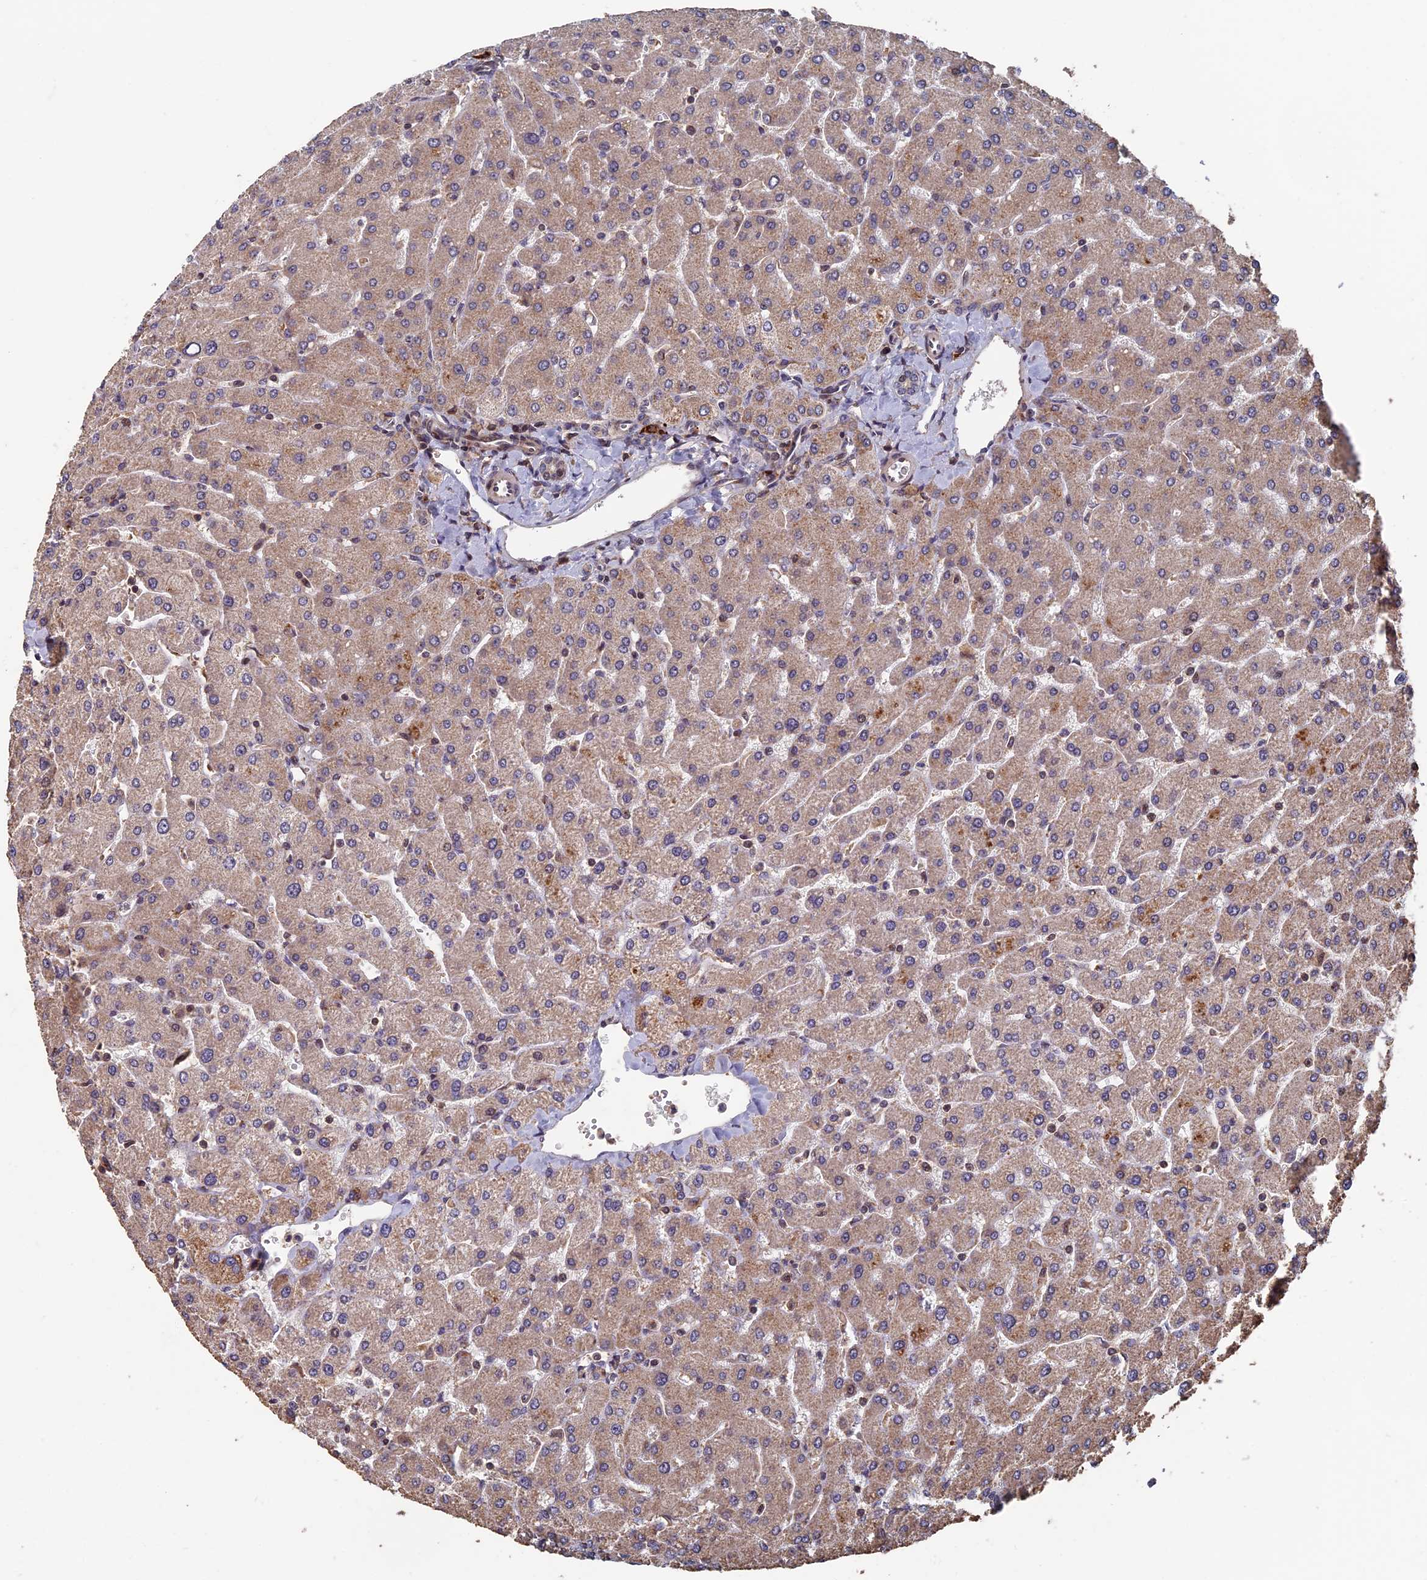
{"staining": {"intensity": "weak", "quantity": "<25%", "location": "cytoplasmic/membranous"}, "tissue": "liver", "cell_type": "Cholangiocytes", "image_type": "normal", "snomed": [{"axis": "morphology", "description": "Normal tissue, NOS"}, {"axis": "topography", "description": "Liver"}], "caption": "This micrograph is of normal liver stained with IHC to label a protein in brown with the nuclei are counter-stained blue. There is no positivity in cholangiocytes.", "gene": "RASGRF1", "patient": {"sex": "male", "age": 55}}